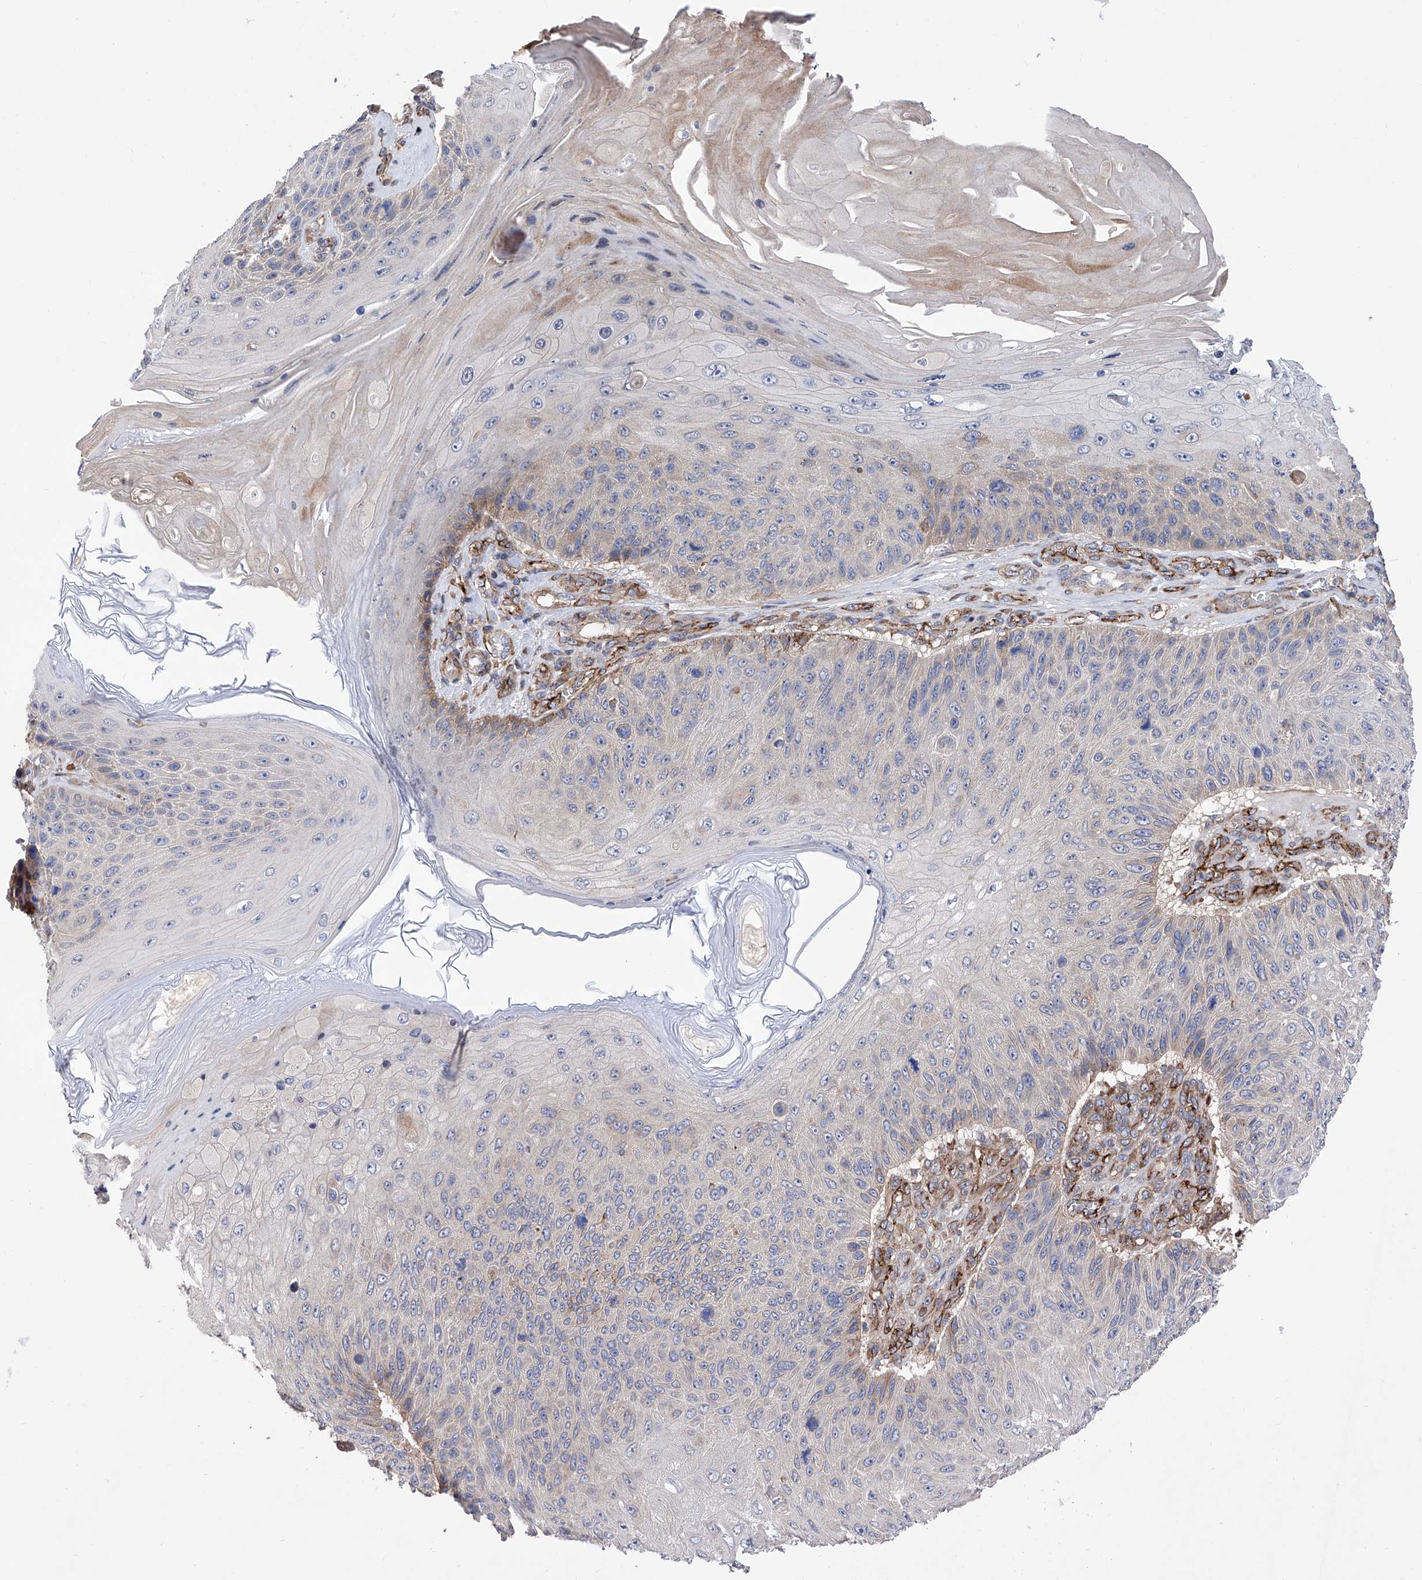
{"staining": {"intensity": "moderate", "quantity": "<25%", "location": "cytoplasmic/membranous"}, "tissue": "skin cancer", "cell_type": "Tumor cells", "image_type": "cancer", "snomed": [{"axis": "morphology", "description": "Squamous cell carcinoma, NOS"}, {"axis": "topography", "description": "Skin"}], "caption": "This is a histology image of IHC staining of skin cancer (squamous cell carcinoma), which shows moderate positivity in the cytoplasmic/membranous of tumor cells.", "gene": "INPP5B", "patient": {"sex": "female", "age": 88}}